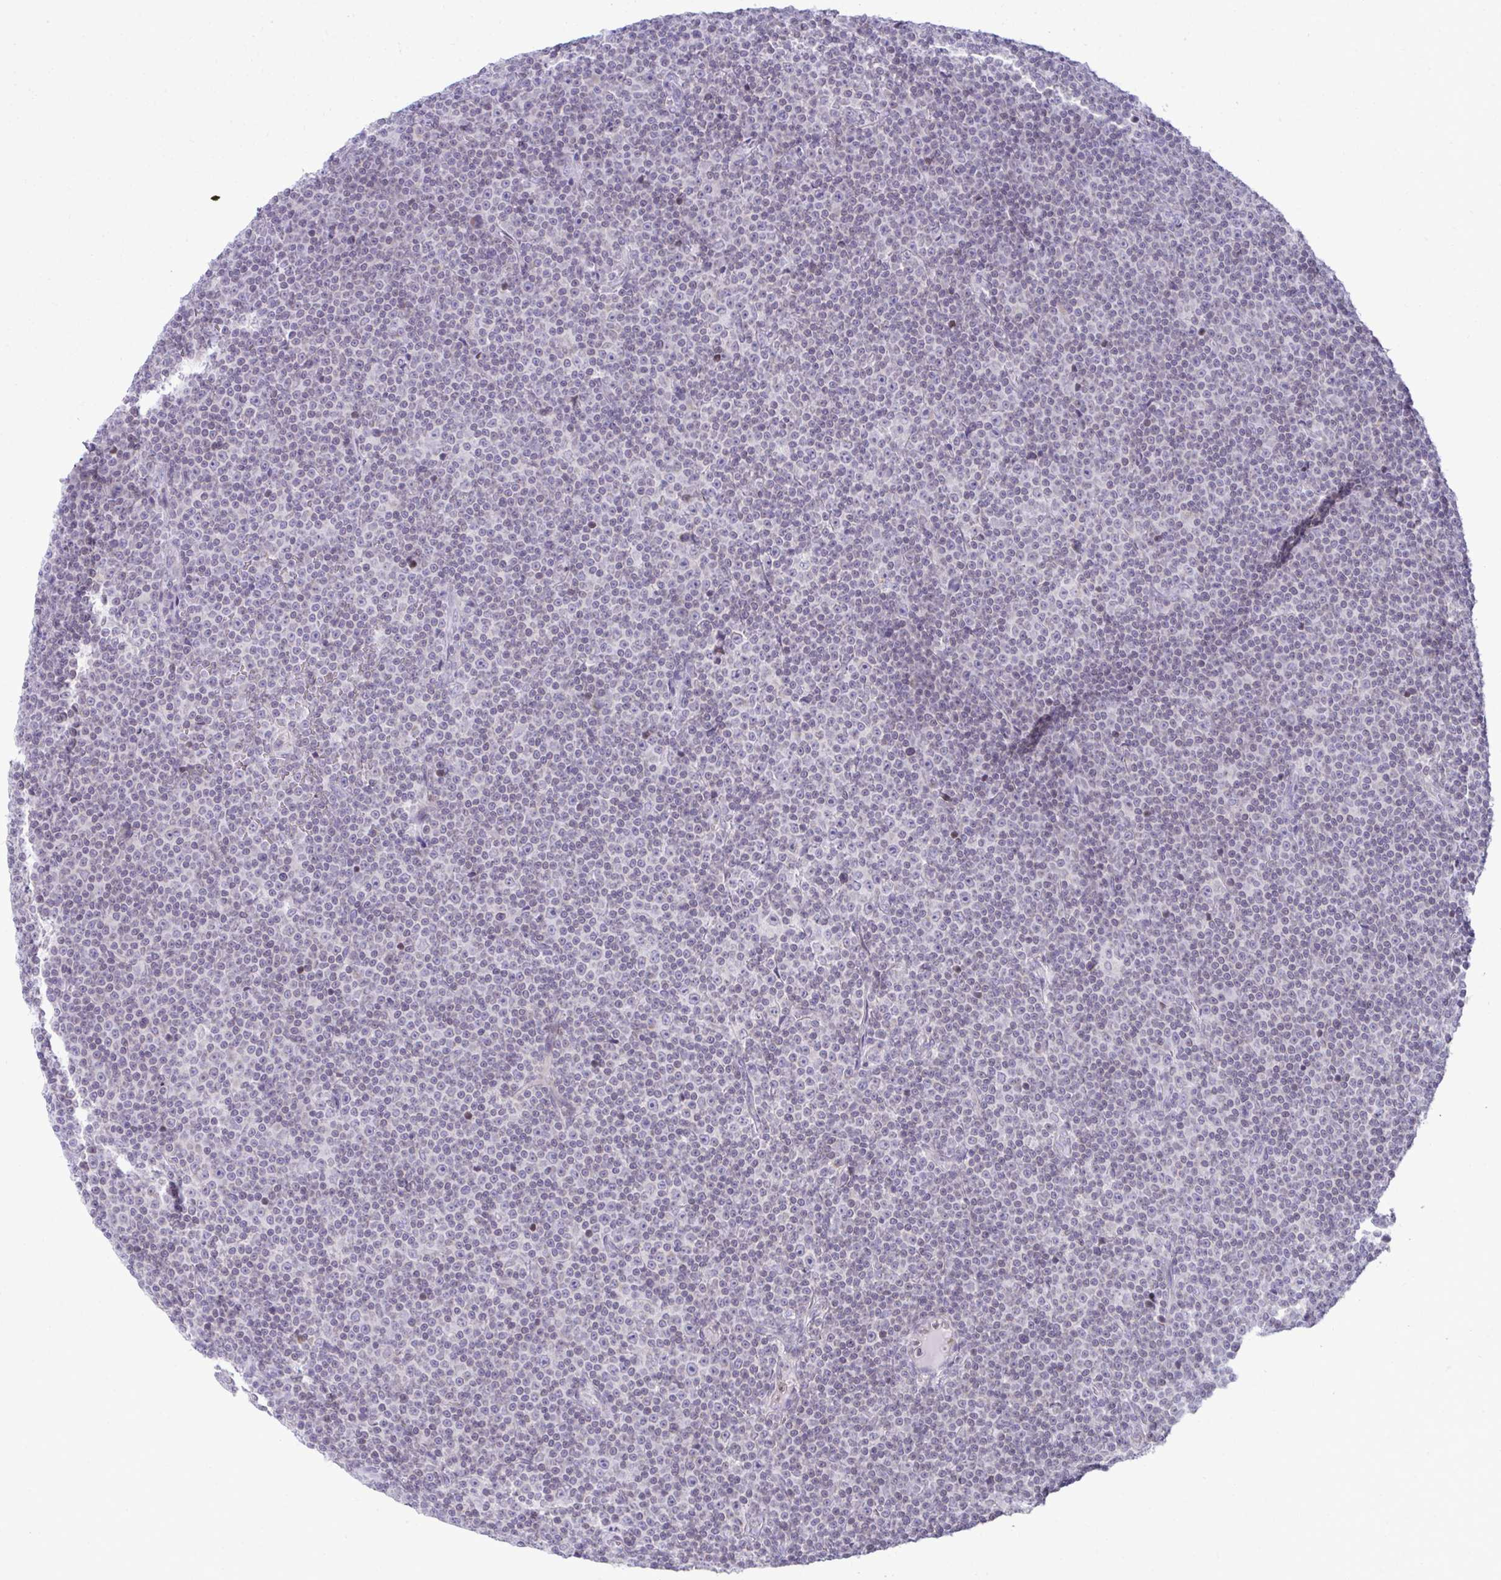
{"staining": {"intensity": "negative", "quantity": "none", "location": "none"}, "tissue": "lymphoma", "cell_type": "Tumor cells", "image_type": "cancer", "snomed": [{"axis": "morphology", "description": "Malignant lymphoma, non-Hodgkin's type, Low grade"}, {"axis": "topography", "description": "Lymph node"}], "caption": "The histopathology image displays no staining of tumor cells in lymphoma.", "gene": "OR7A5", "patient": {"sex": "female", "age": 67}}